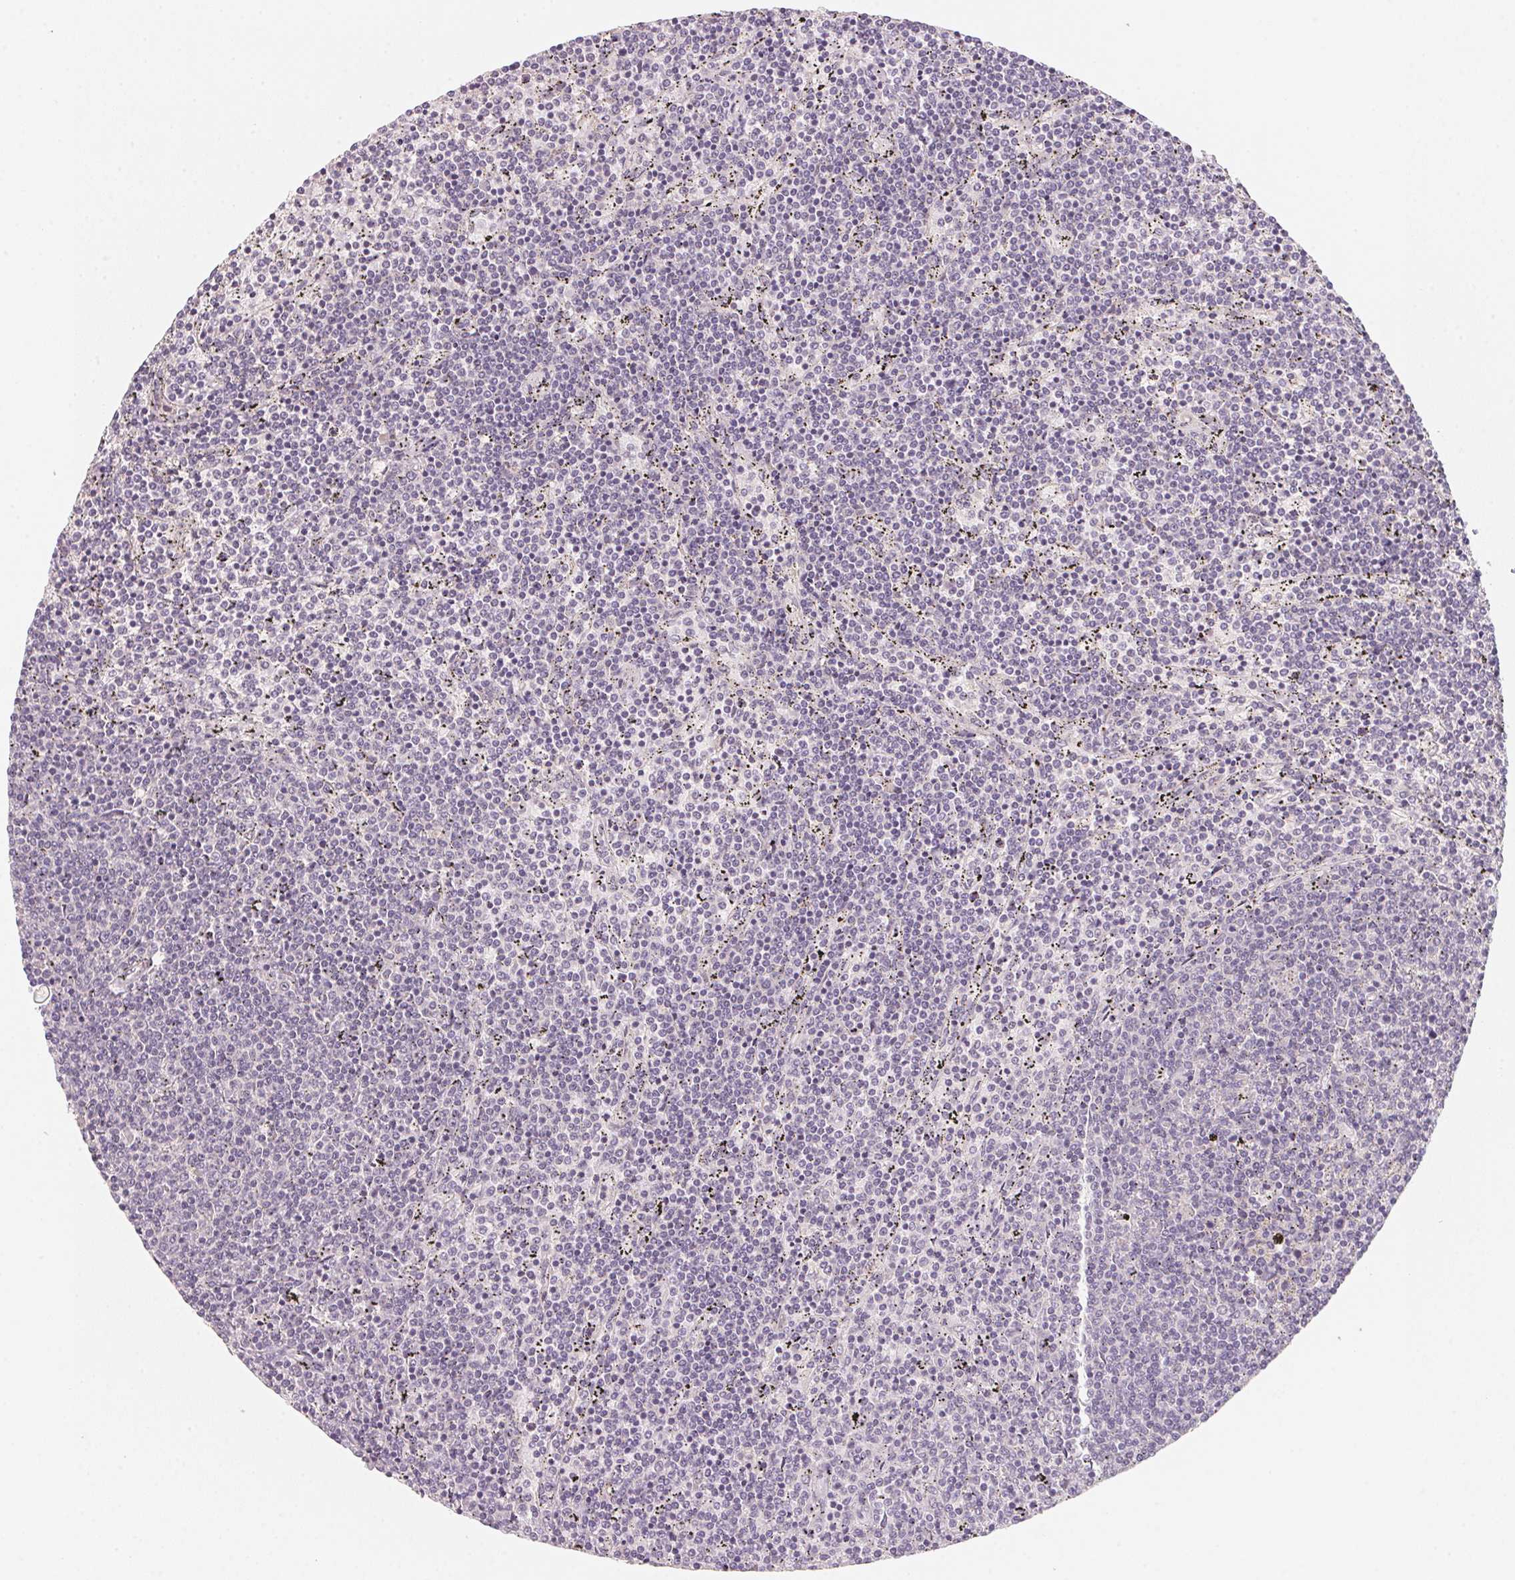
{"staining": {"intensity": "negative", "quantity": "none", "location": "none"}, "tissue": "lymphoma", "cell_type": "Tumor cells", "image_type": "cancer", "snomed": [{"axis": "morphology", "description": "Malignant lymphoma, non-Hodgkin's type, Low grade"}, {"axis": "topography", "description": "Spleen"}], "caption": "Tumor cells are negative for brown protein staining in low-grade malignant lymphoma, non-Hodgkin's type.", "gene": "ANKRD31", "patient": {"sex": "female", "age": 50}}